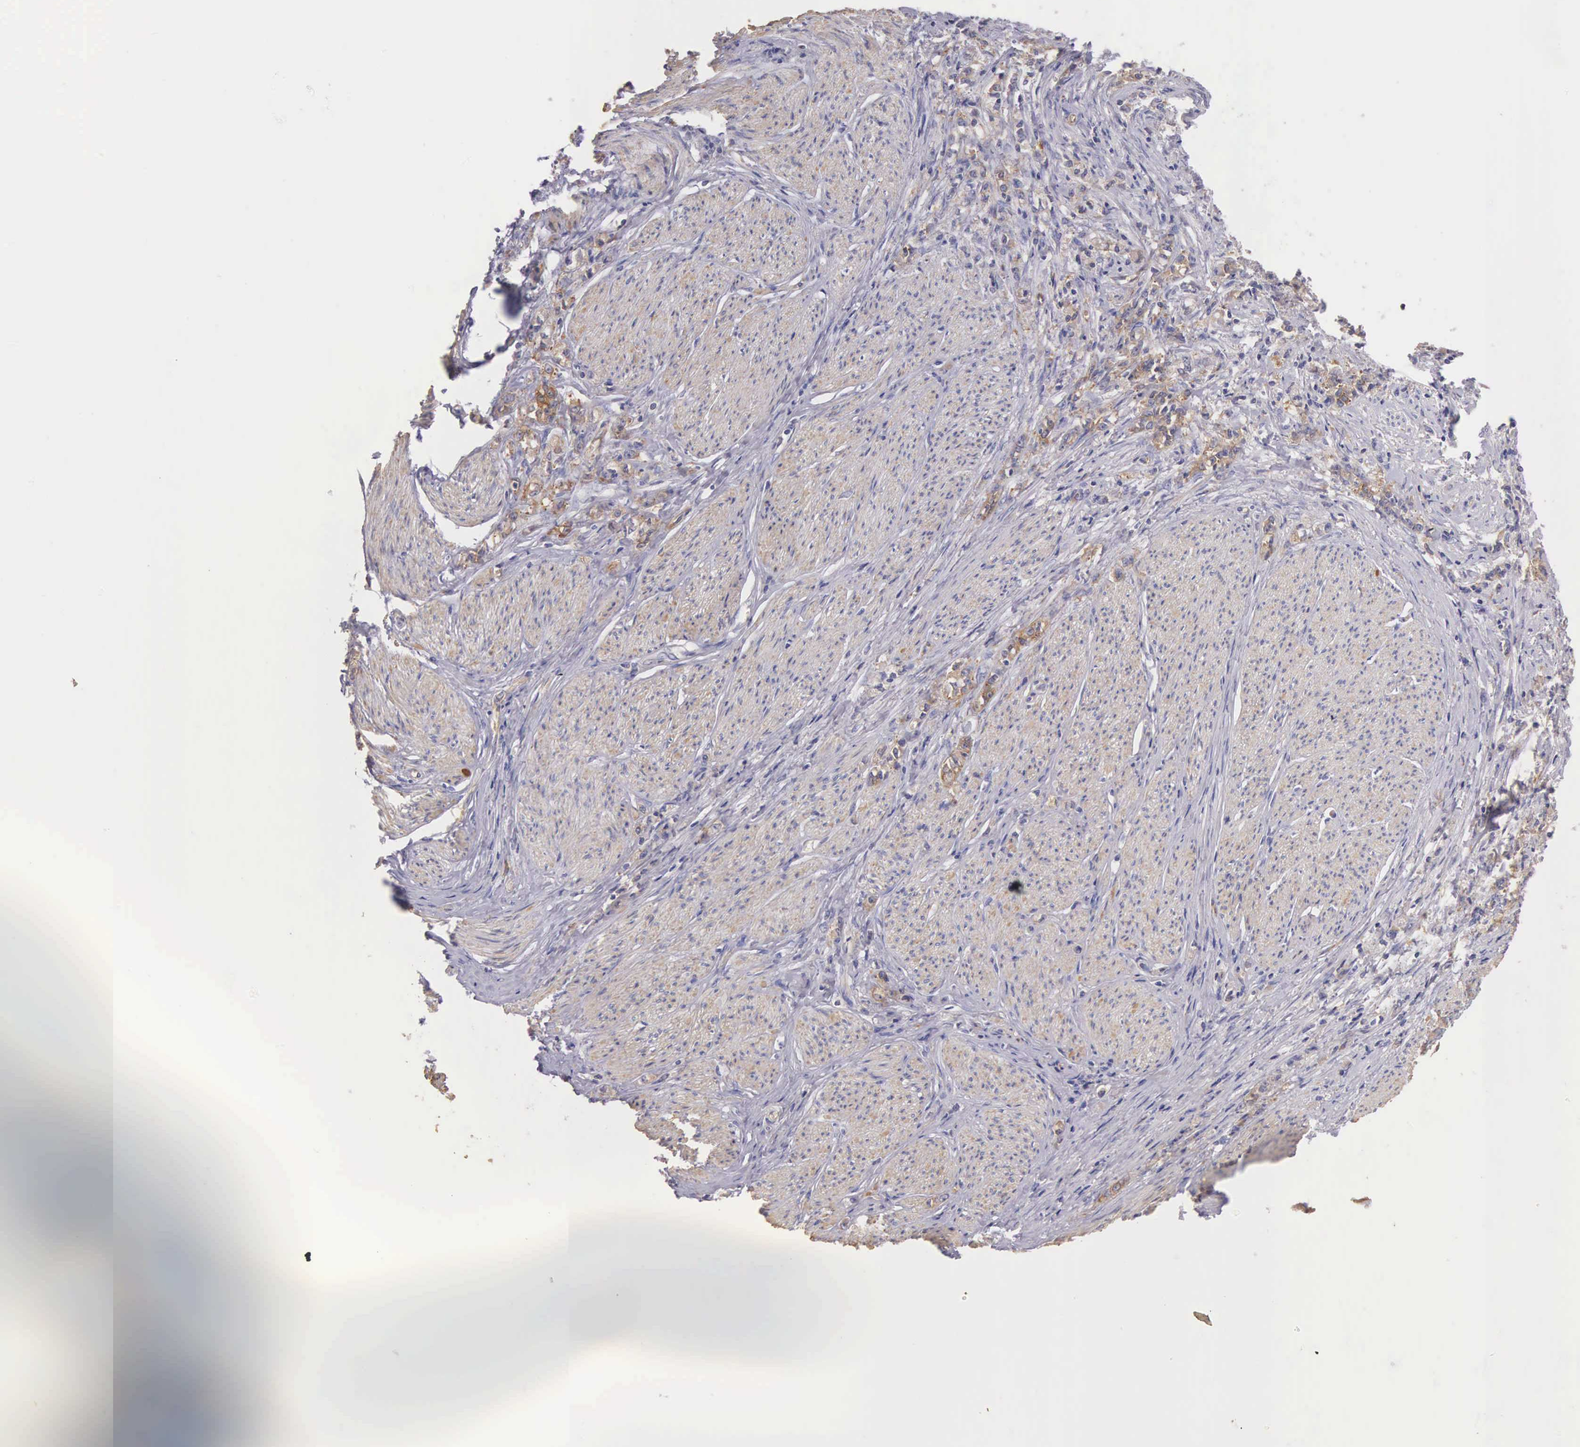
{"staining": {"intensity": "weak", "quantity": "25%-75%", "location": "cytoplasmic/membranous"}, "tissue": "stomach cancer", "cell_type": "Tumor cells", "image_type": "cancer", "snomed": [{"axis": "morphology", "description": "Adenocarcinoma, NOS"}, {"axis": "topography", "description": "Stomach"}], "caption": "Immunohistochemistry micrograph of human stomach cancer (adenocarcinoma) stained for a protein (brown), which reveals low levels of weak cytoplasmic/membranous expression in approximately 25%-75% of tumor cells.", "gene": "OSBPL3", "patient": {"sex": "male", "age": 72}}